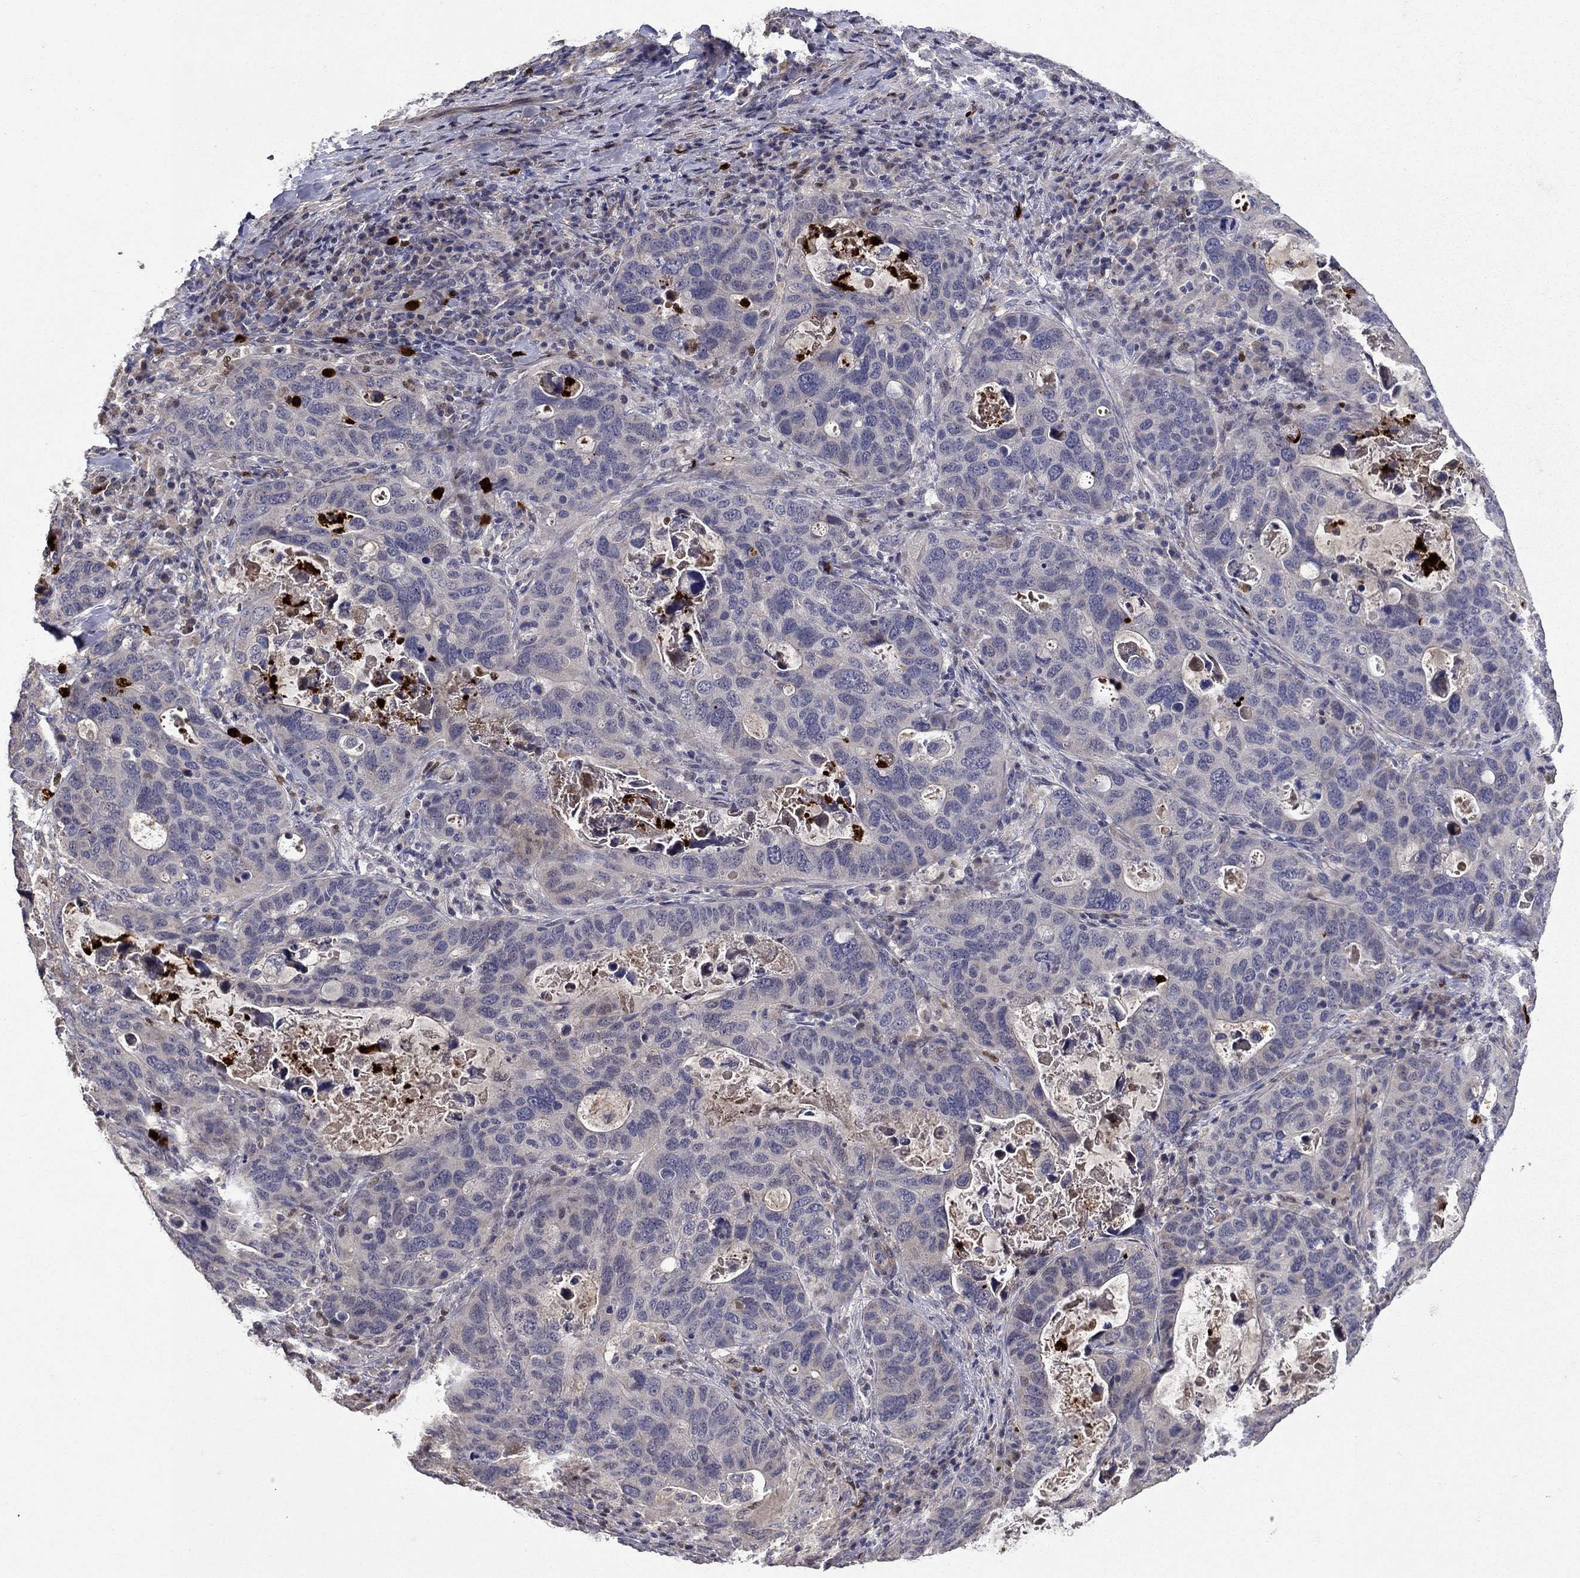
{"staining": {"intensity": "negative", "quantity": "none", "location": "none"}, "tissue": "stomach cancer", "cell_type": "Tumor cells", "image_type": "cancer", "snomed": [{"axis": "morphology", "description": "Adenocarcinoma, NOS"}, {"axis": "topography", "description": "Stomach"}], "caption": "The image demonstrates no staining of tumor cells in stomach cancer (adenocarcinoma).", "gene": "SATB1", "patient": {"sex": "male", "age": 54}}